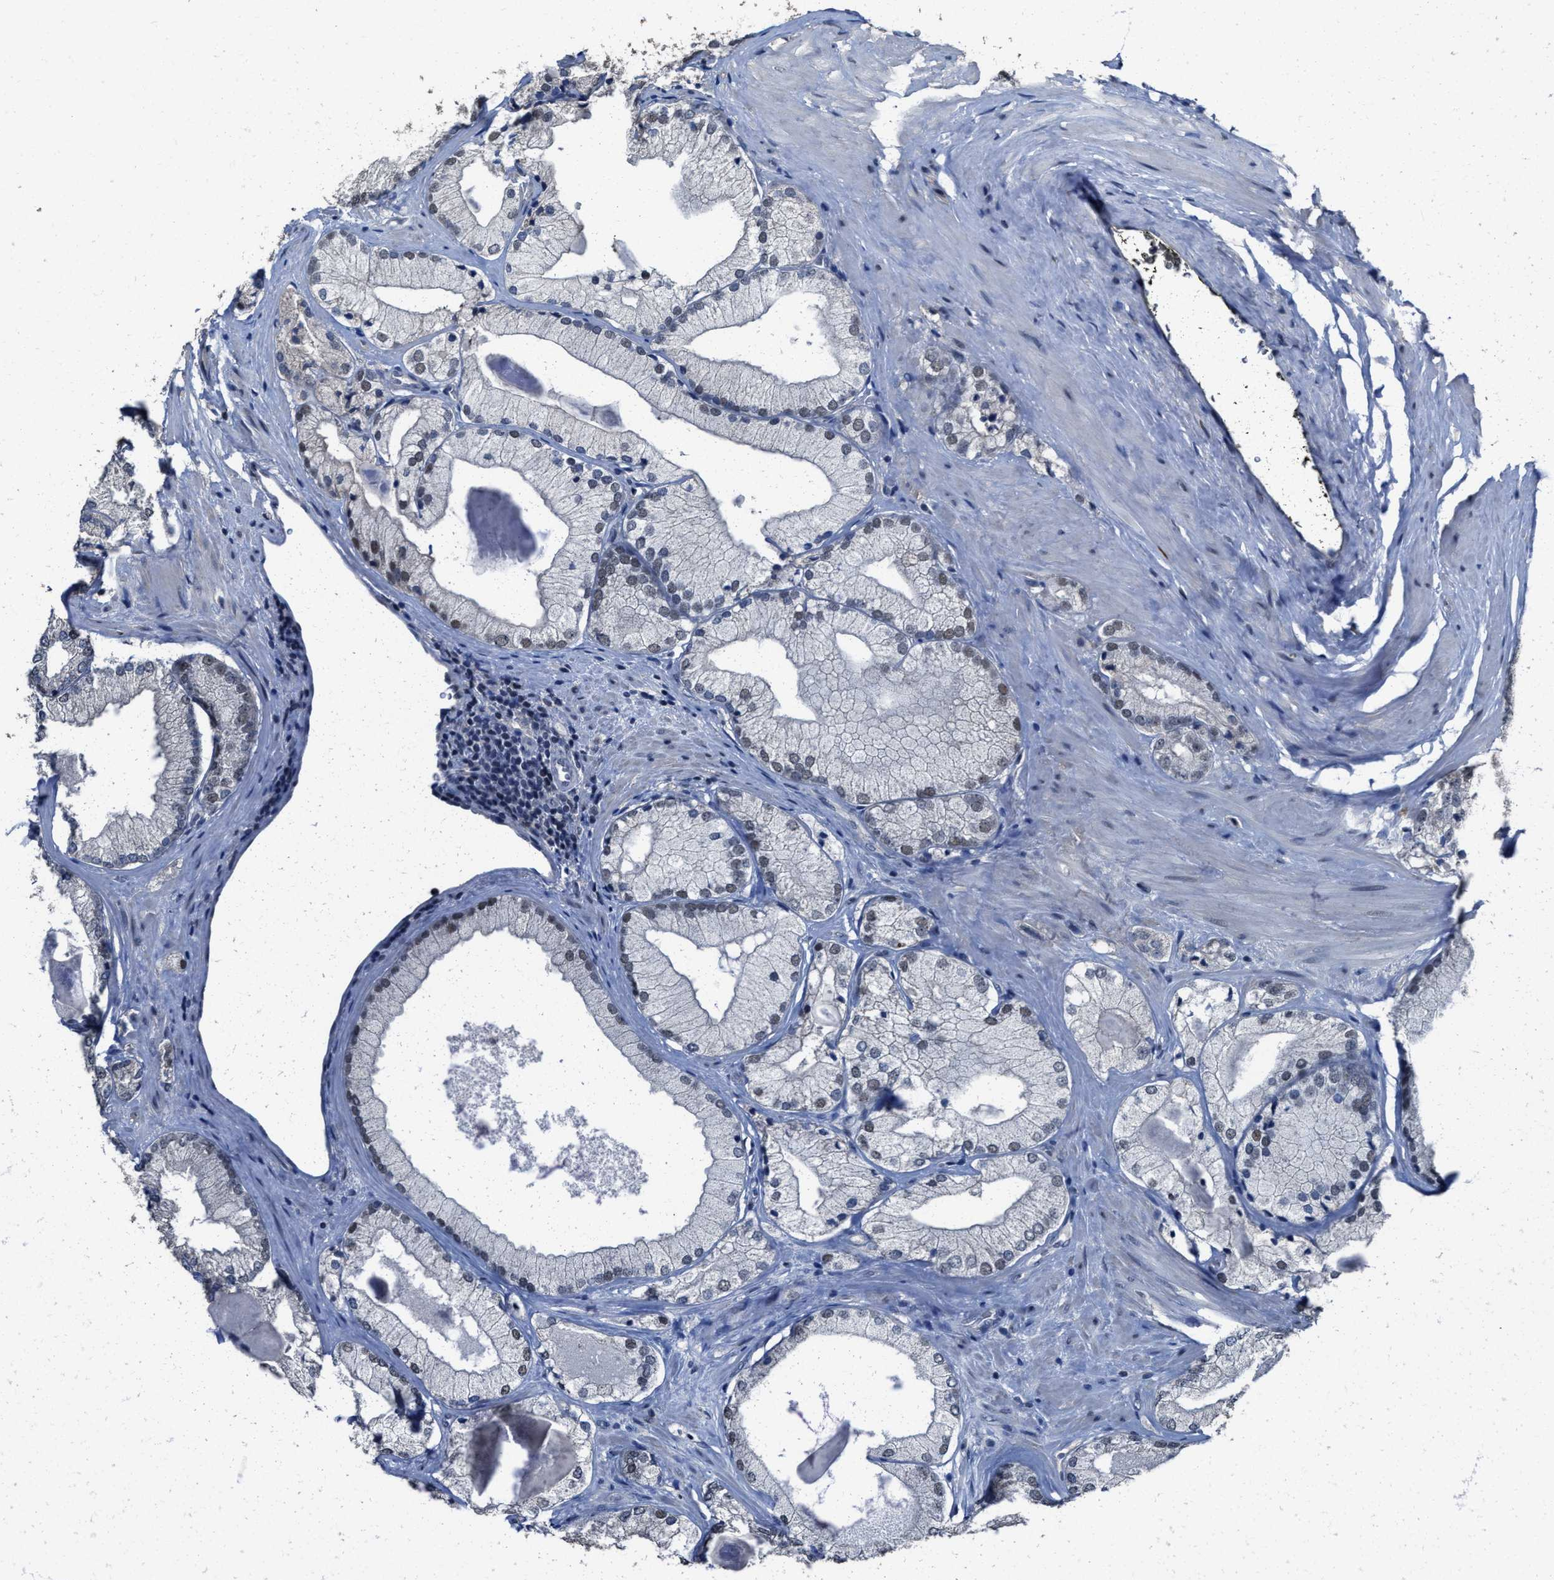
{"staining": {"intensity": "weak", "quantity": "<25%", "location": "nuclear"}, "tissue": "prostate cancer", "cell_type": "Tumor cells", "image_type": "cancer", "snomed": [{"axis": "morphology", "description": "Adenocarcinoma, Low grade"}, {"axis": "topography", "description": "Prostate"}], "caption": "The immunohistochemistry micrograph has no significant expression in tumor cells of prostate adenocarcinoma (low-grade) tissue. Nuclei are stained in blue.", "gene": "ZNF20", "patient": {"sex": "male", "age": 65}}